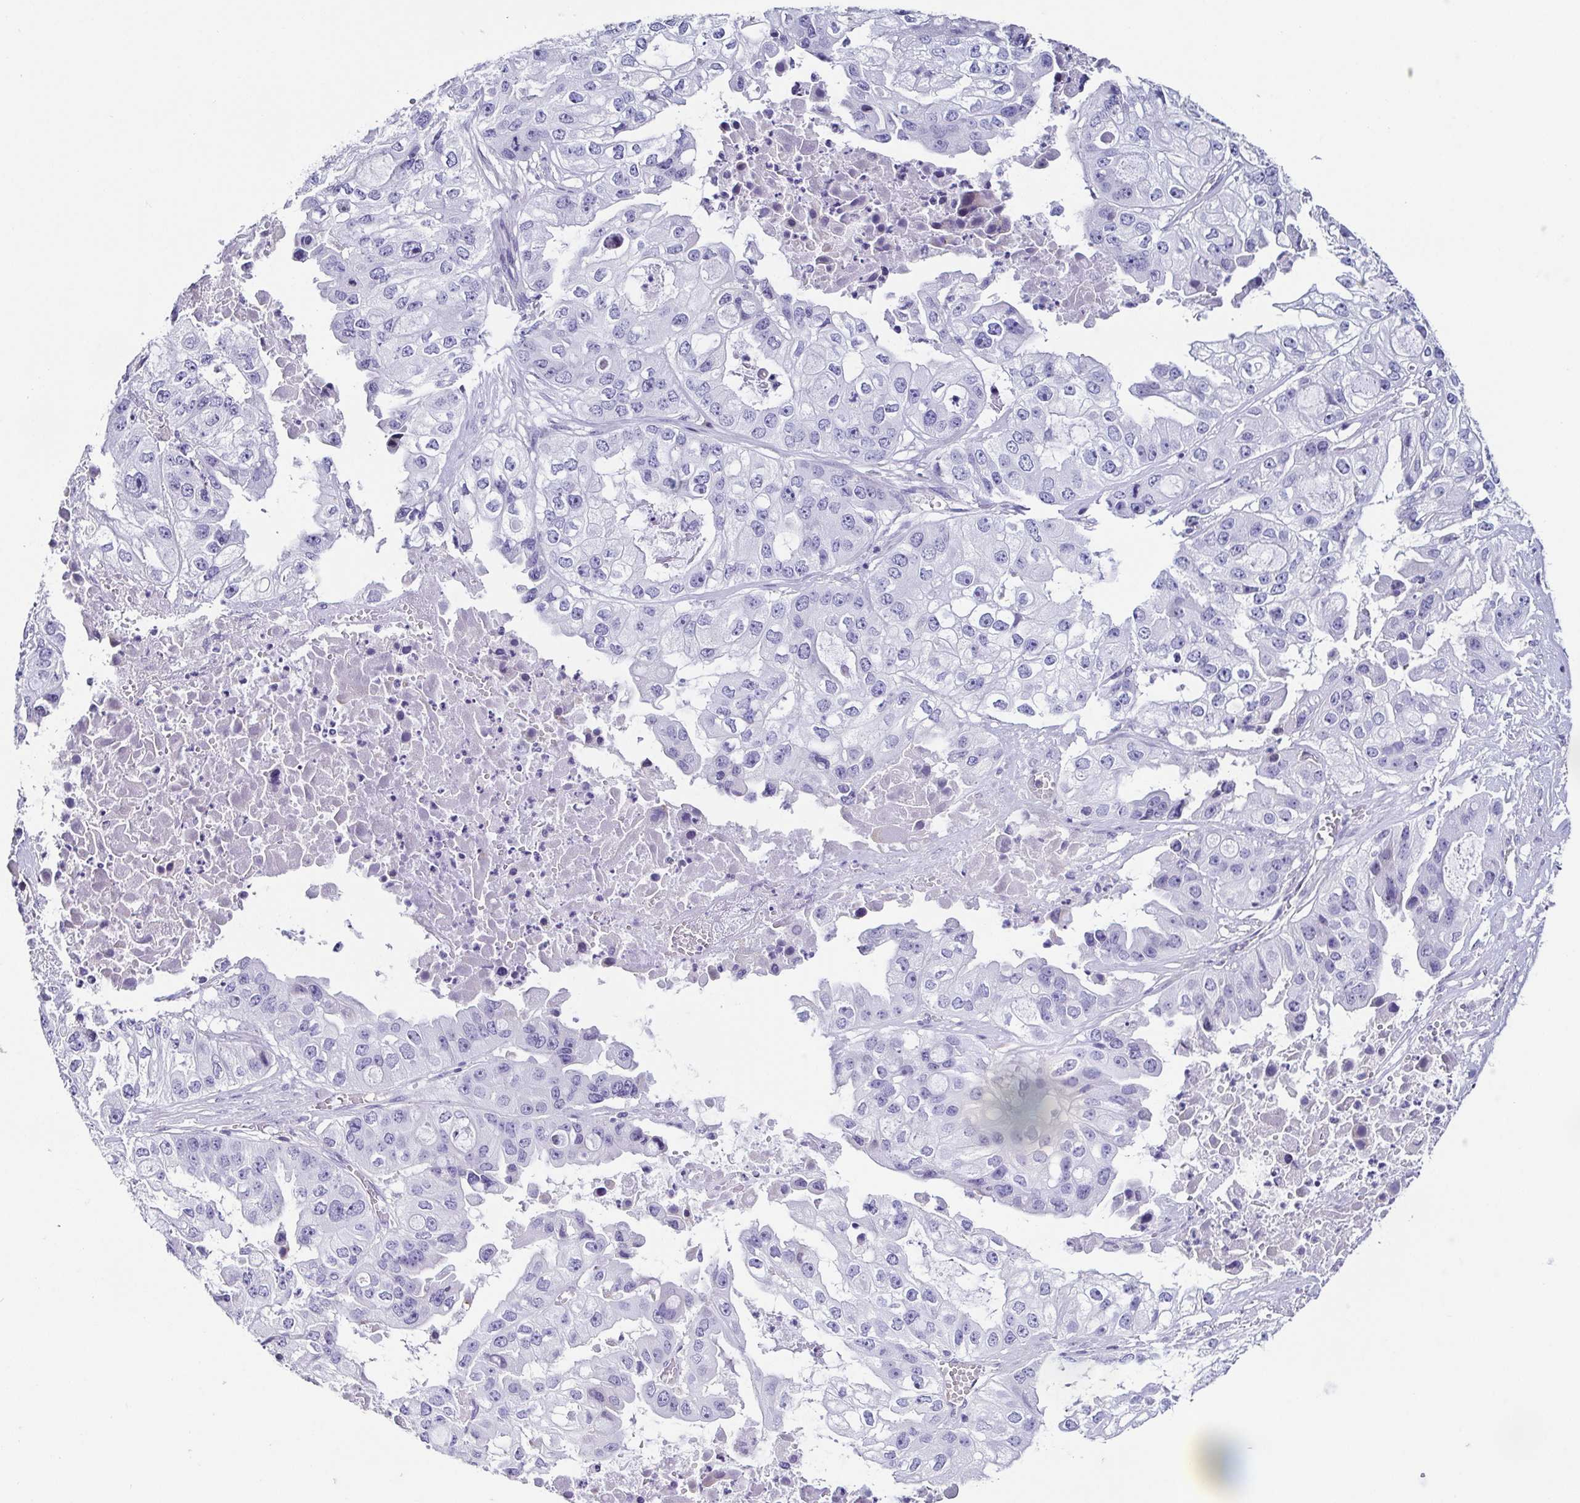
{"staining": {"intensity": "negative", "quantity": "none", "location": "none"}, "tissue": "ovarian cancer", "cell_type": "Tumor cells", "image_type": "cancer", "snomed": [{"axis": "morphology", "description": "Cystadenocarcinoma, serous, NOS"}, {"axis": "topography", "description": "Ovary"}], "caption": "Immunohistochemistry (IHC) photomicrograph of neoplastic tissue: human ovarian cancer stained with DAB (3,3'-diaminobenzidine) exhibits no significant protein staining in tumor cells.", "gene": "TNNT2", "patient": {"sex": "female", "age": 56}}